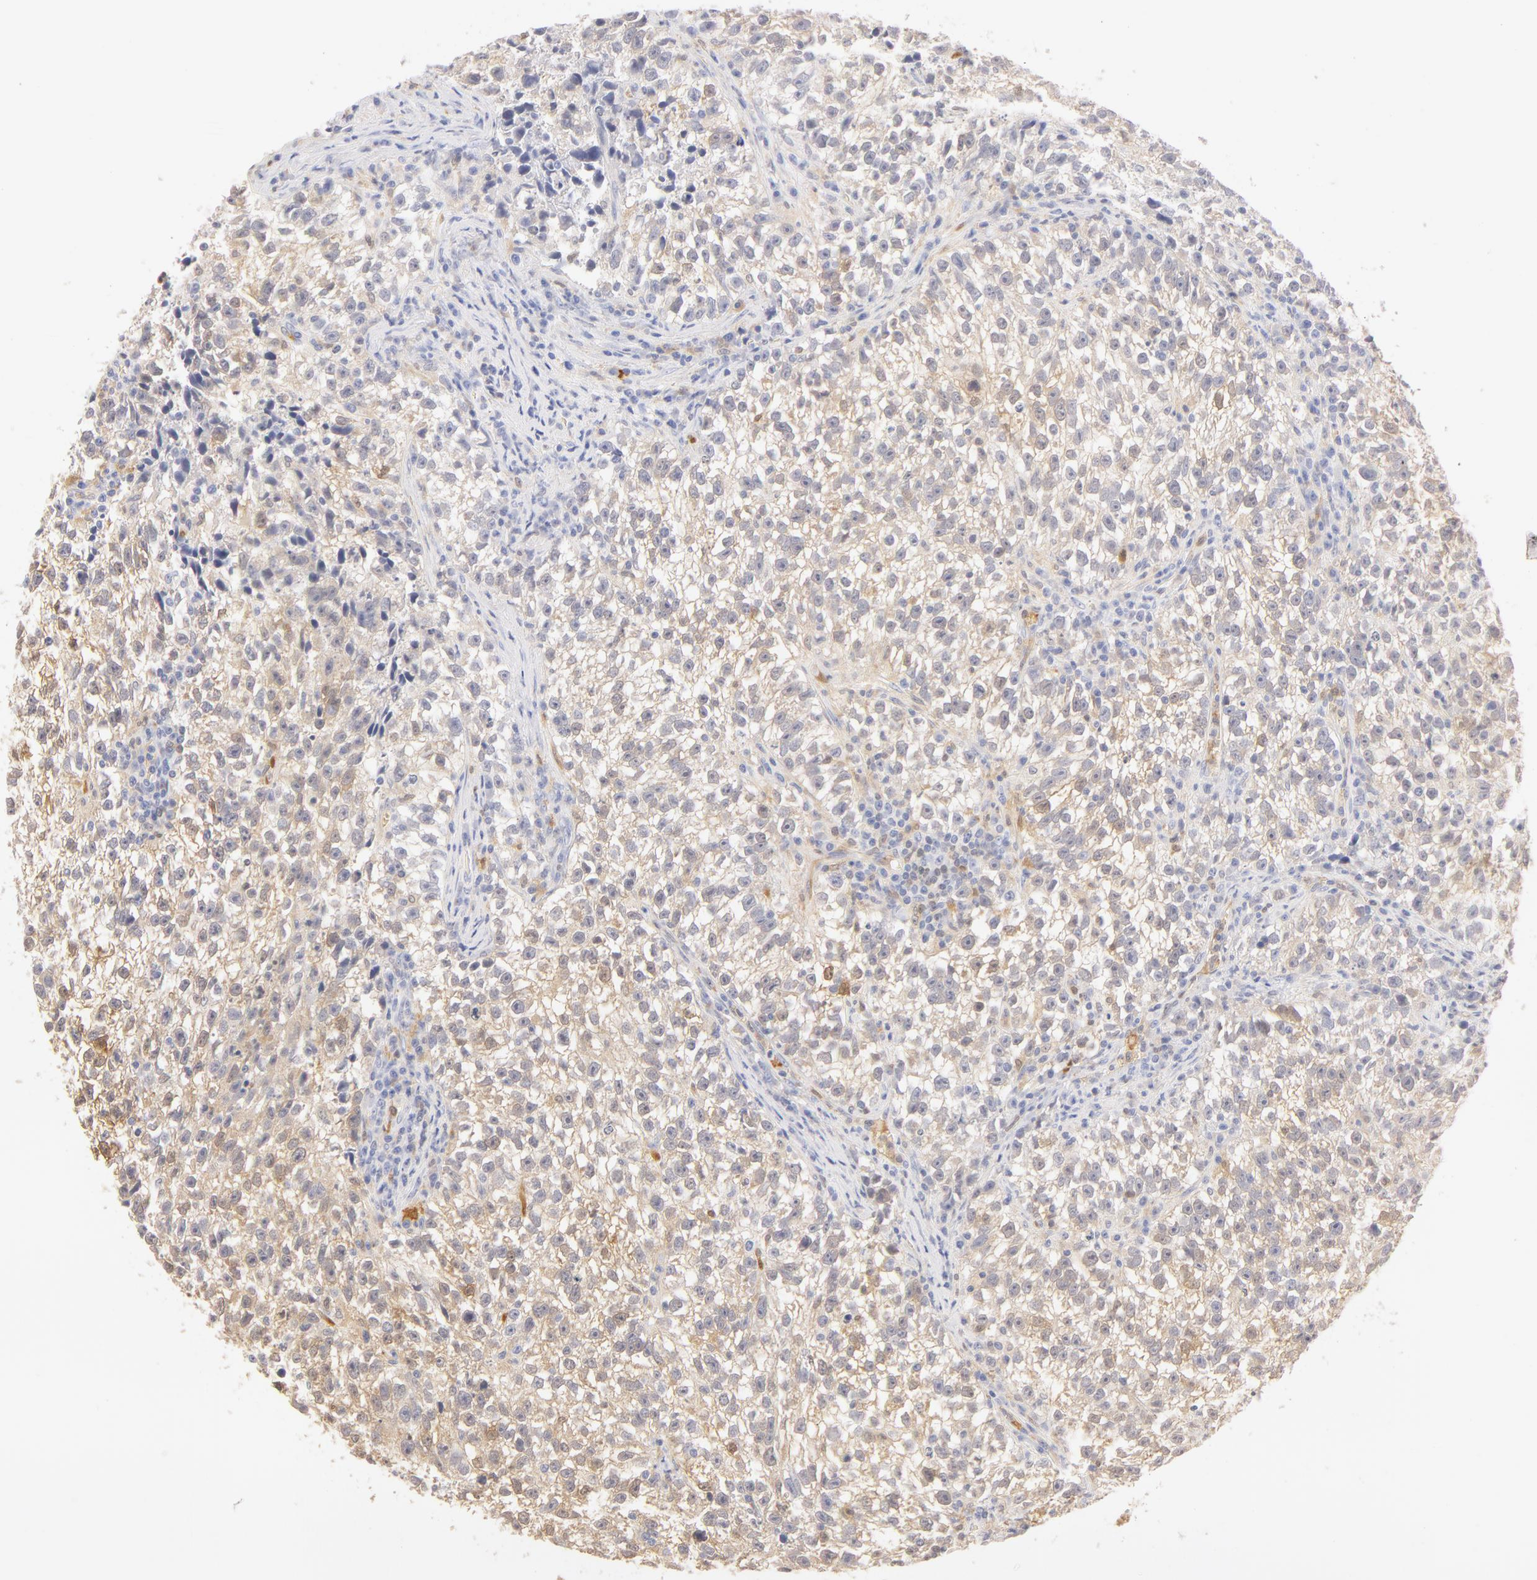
{"staining": {"intensity": "negative", "quantity": "none", "location": "none"}, "tissue": "testis cancer", "cell_type": "Tumor cells", "image_type": "cancer", "snomed": [{"axis": "morphology", "description": "Seminoma, NOS"}, {"axis": "topography", "description": "Testis"}], "caption": "This is an IHC histopathology image of human testis cancer. There is no expression in tumor cells.", "gene": "CA2", "patient": {"sex": "male", "age": 38}}